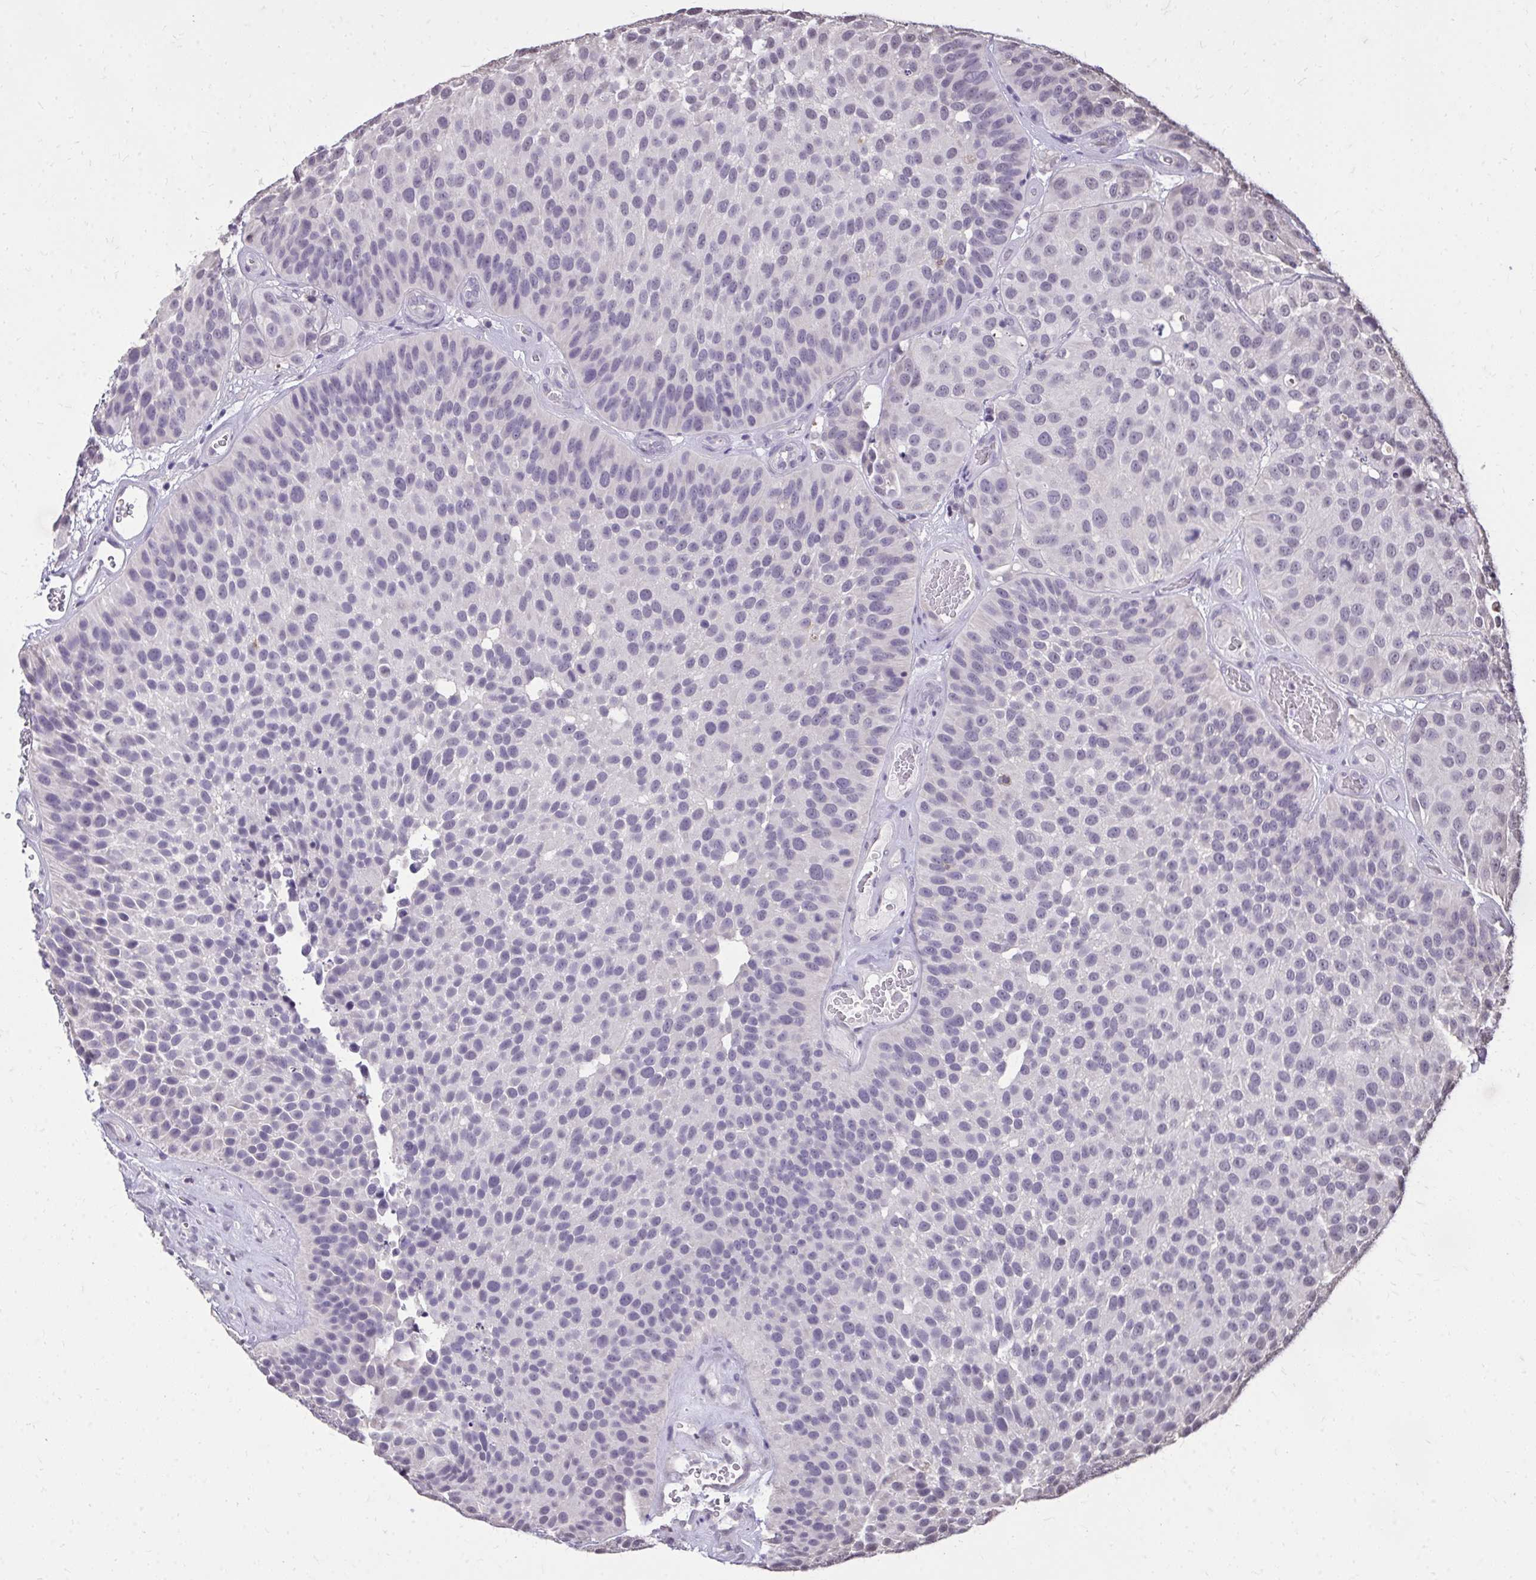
{"staining": {"intensity": "negative", "quantity": "none", "location": "none"}, "tissue": "urothelial cancer", "cell_type": "Tumor cells", "image_type": "cancer", "snomed": [{"axis": "morphology", "description": "Urothelial carcinoma, Low grade"}, {"axis": "topography", "description": "Urinary bladder"}], "caption": "Urothelial carcinoma (low-grade) was stained to show a protein in brown. There is no significant expression in tumor cells.", "gene": "AKAP5", "patient": {"sex": "male", "age": 76}}